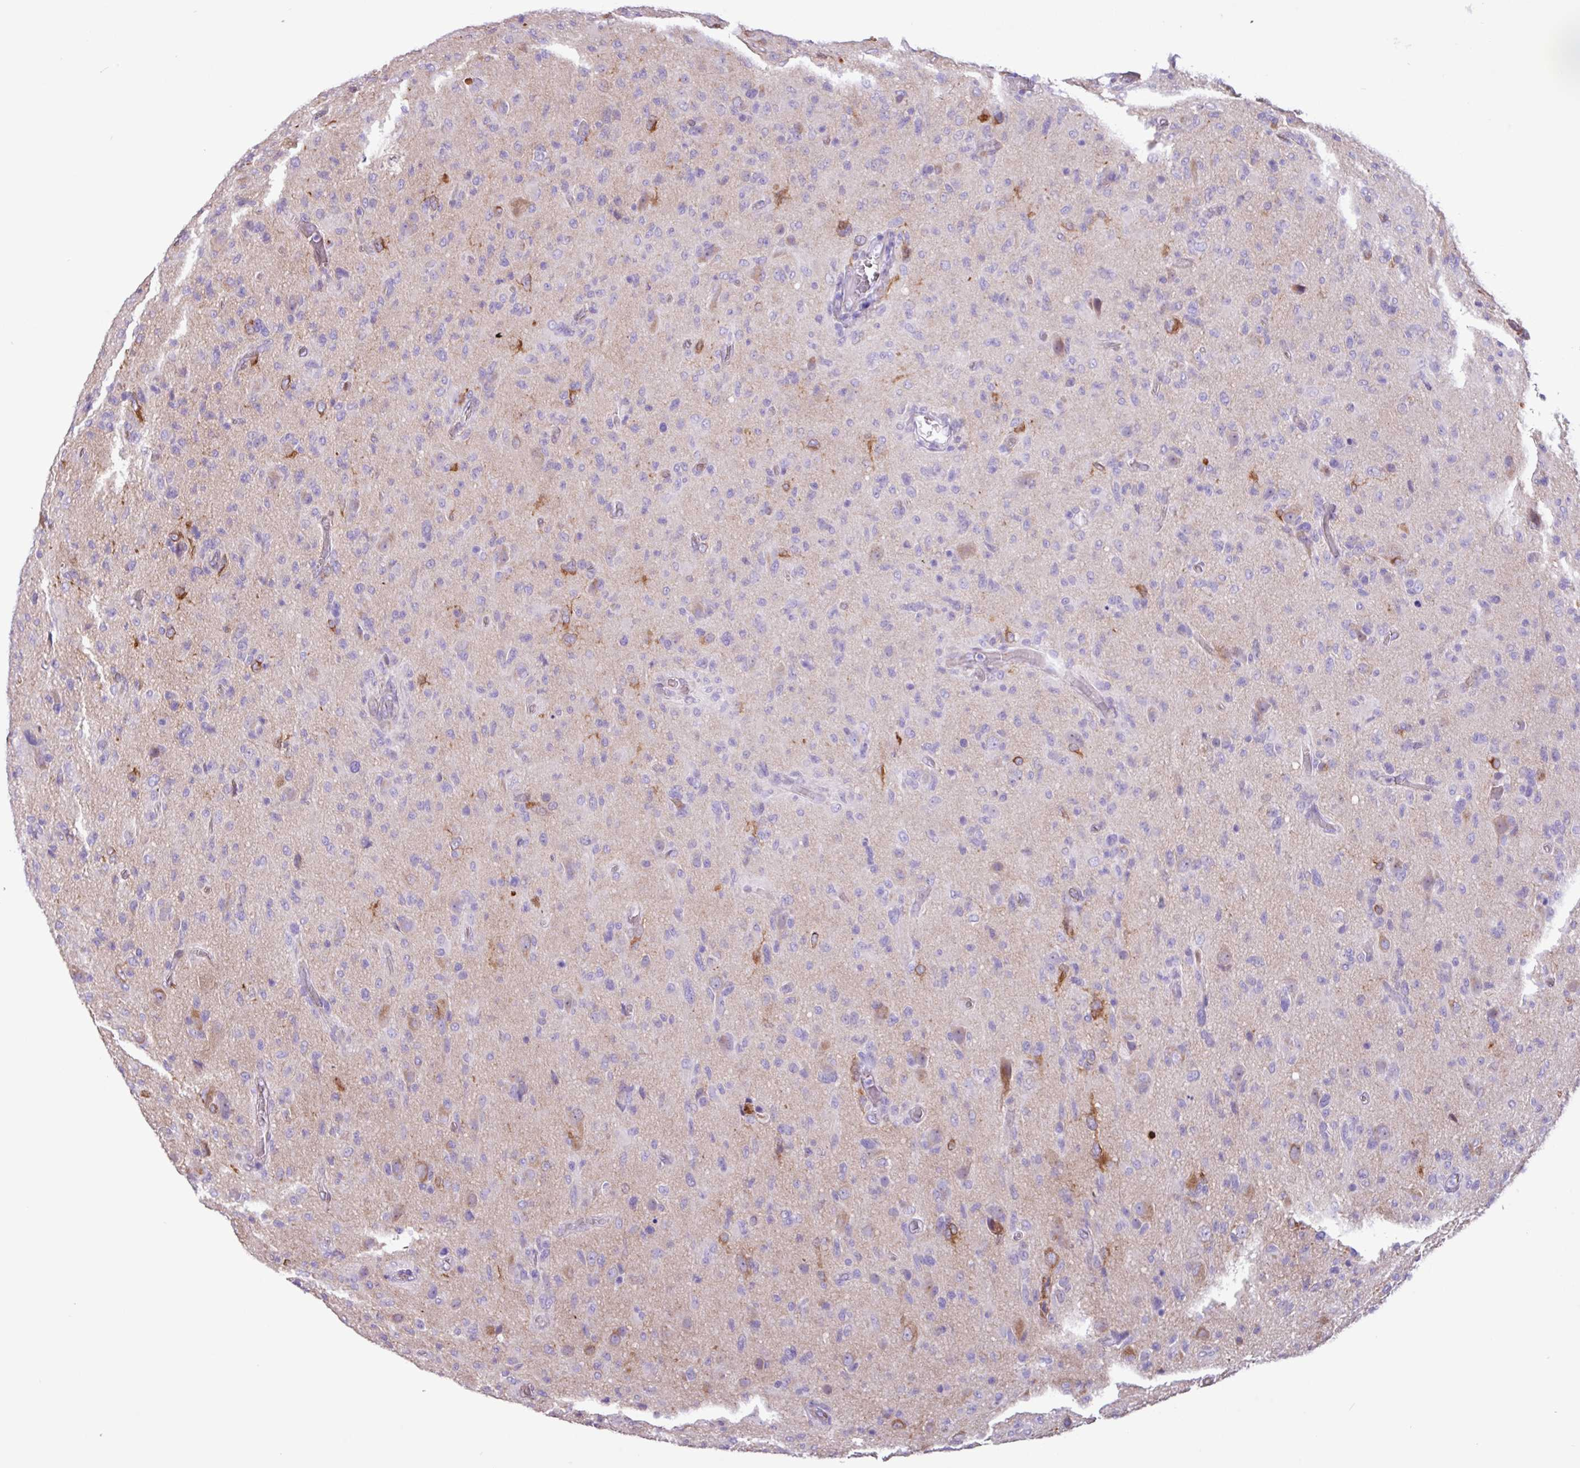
{"staining": {"intensity": "moderate", "quantity": "<25%", "location": "cytoplasmic/membranous"}, "tissue": "glioma", "cell_type": "Tumor cells", "image_type": "cancer", "snomed": [{"axis": "morphology", "description": "Glioma, malignant, High grade"}, {"axis": "topography", "description": "Brain"}], "caption": "Moderate cytoplasmic/membranous expression for a protein is seen in about <25% of tumor cells of malignant glioma (high-grade) using immunohistochemistry (IHC).", "gene": "SLC38A1", "patient": {"sex": "female", "age": 57}}